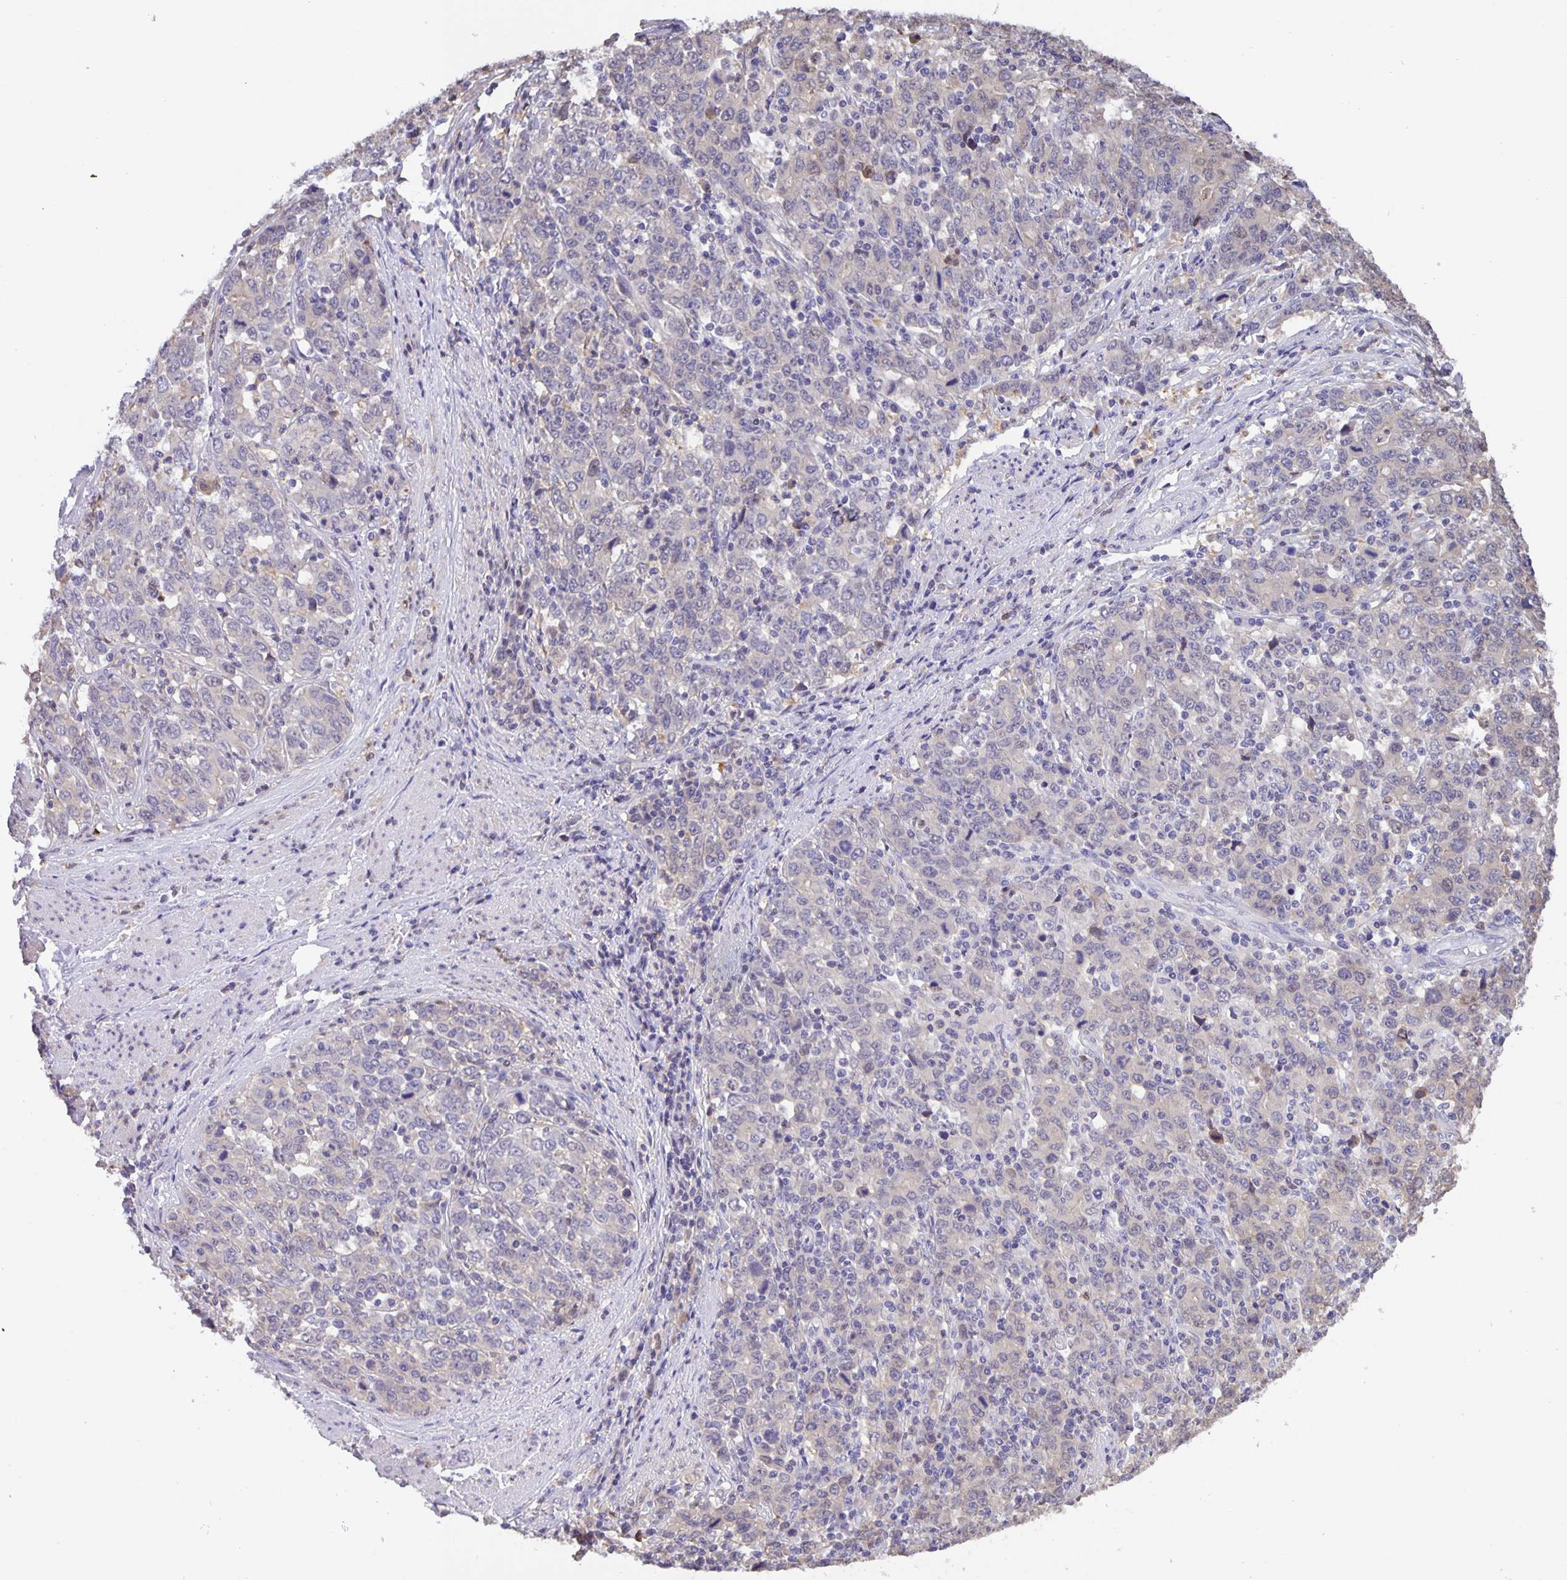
{"staining": {"intensity": "negative", "quantity": "none", "location": "none"}, "tissue": "stomach cancer", "cell_type": "Tumor cells", "image_type": "cancer", "snomed": [{"axis": "morphology", "description": "Adenocarcinoma, NOS"}, {"axis": "topography", "description": "Stomach, upper"}], "caption": "Stomach cancer (adenocarcinoma) stained for a protein using IHC reveals no expression tumor cells.", "gene": "MARCHF6", "patient": {"sex": "male", "age": 69}}